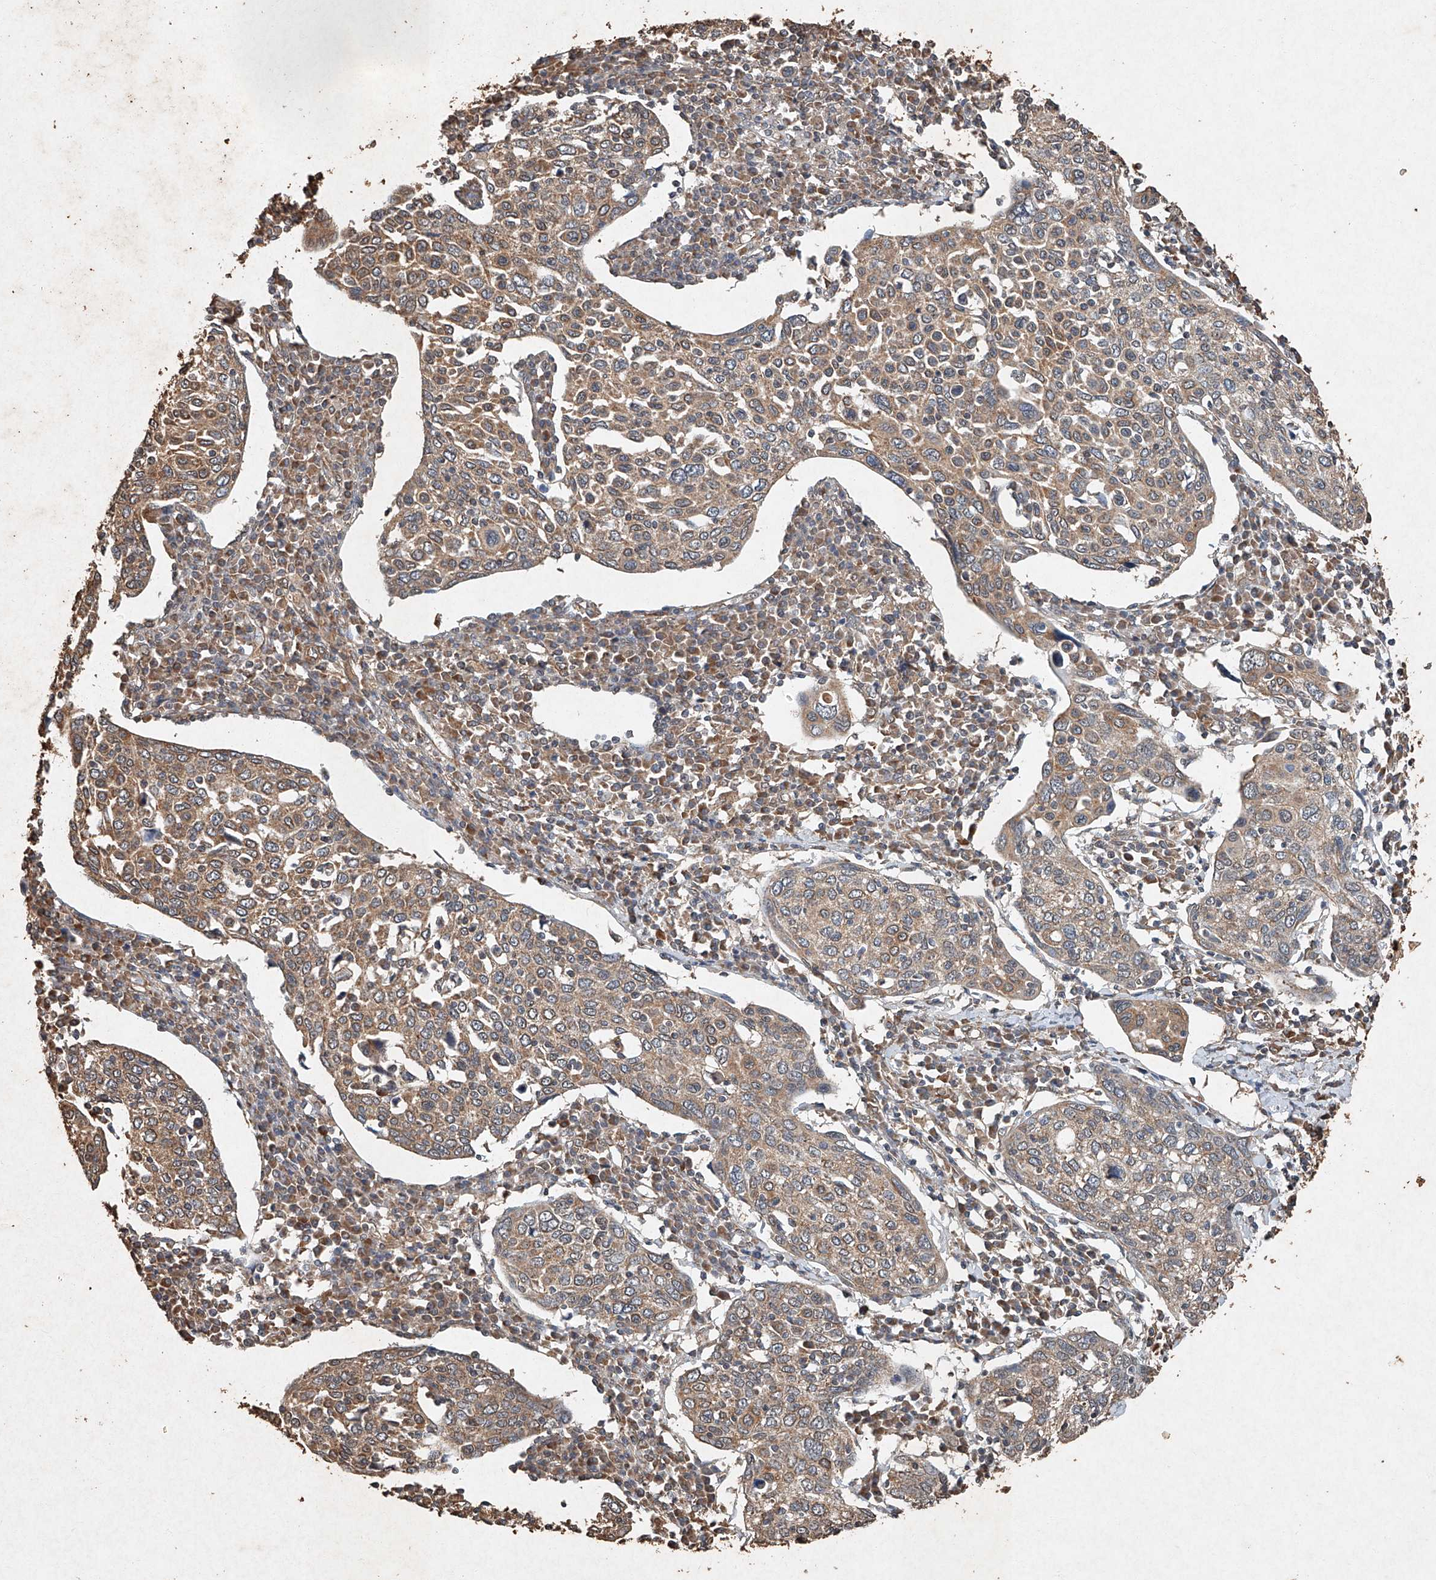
{"staining": {"intensity": "weak", "quantity": ">75%", "location": "cytoplasmic/membranous"}, "tissue": "cervical cancer", "cell_type": "Tumor cells", "image_type": "cancer", "snomed": [{"axis": "morphology", "description": "Squamous cell carcinoma, NOS"}, {"axis": "topography", "description": "Cervix"}], "caption": "A histopathology image showing weak cytoplasmic/membranous staining in approximately >75% of tumor cells in cervical squamous cell carcinoma, as visualized by brown immunohistochemical staining.", "gene": "STK3", "patient": {"sex": "female", "age": 40}}